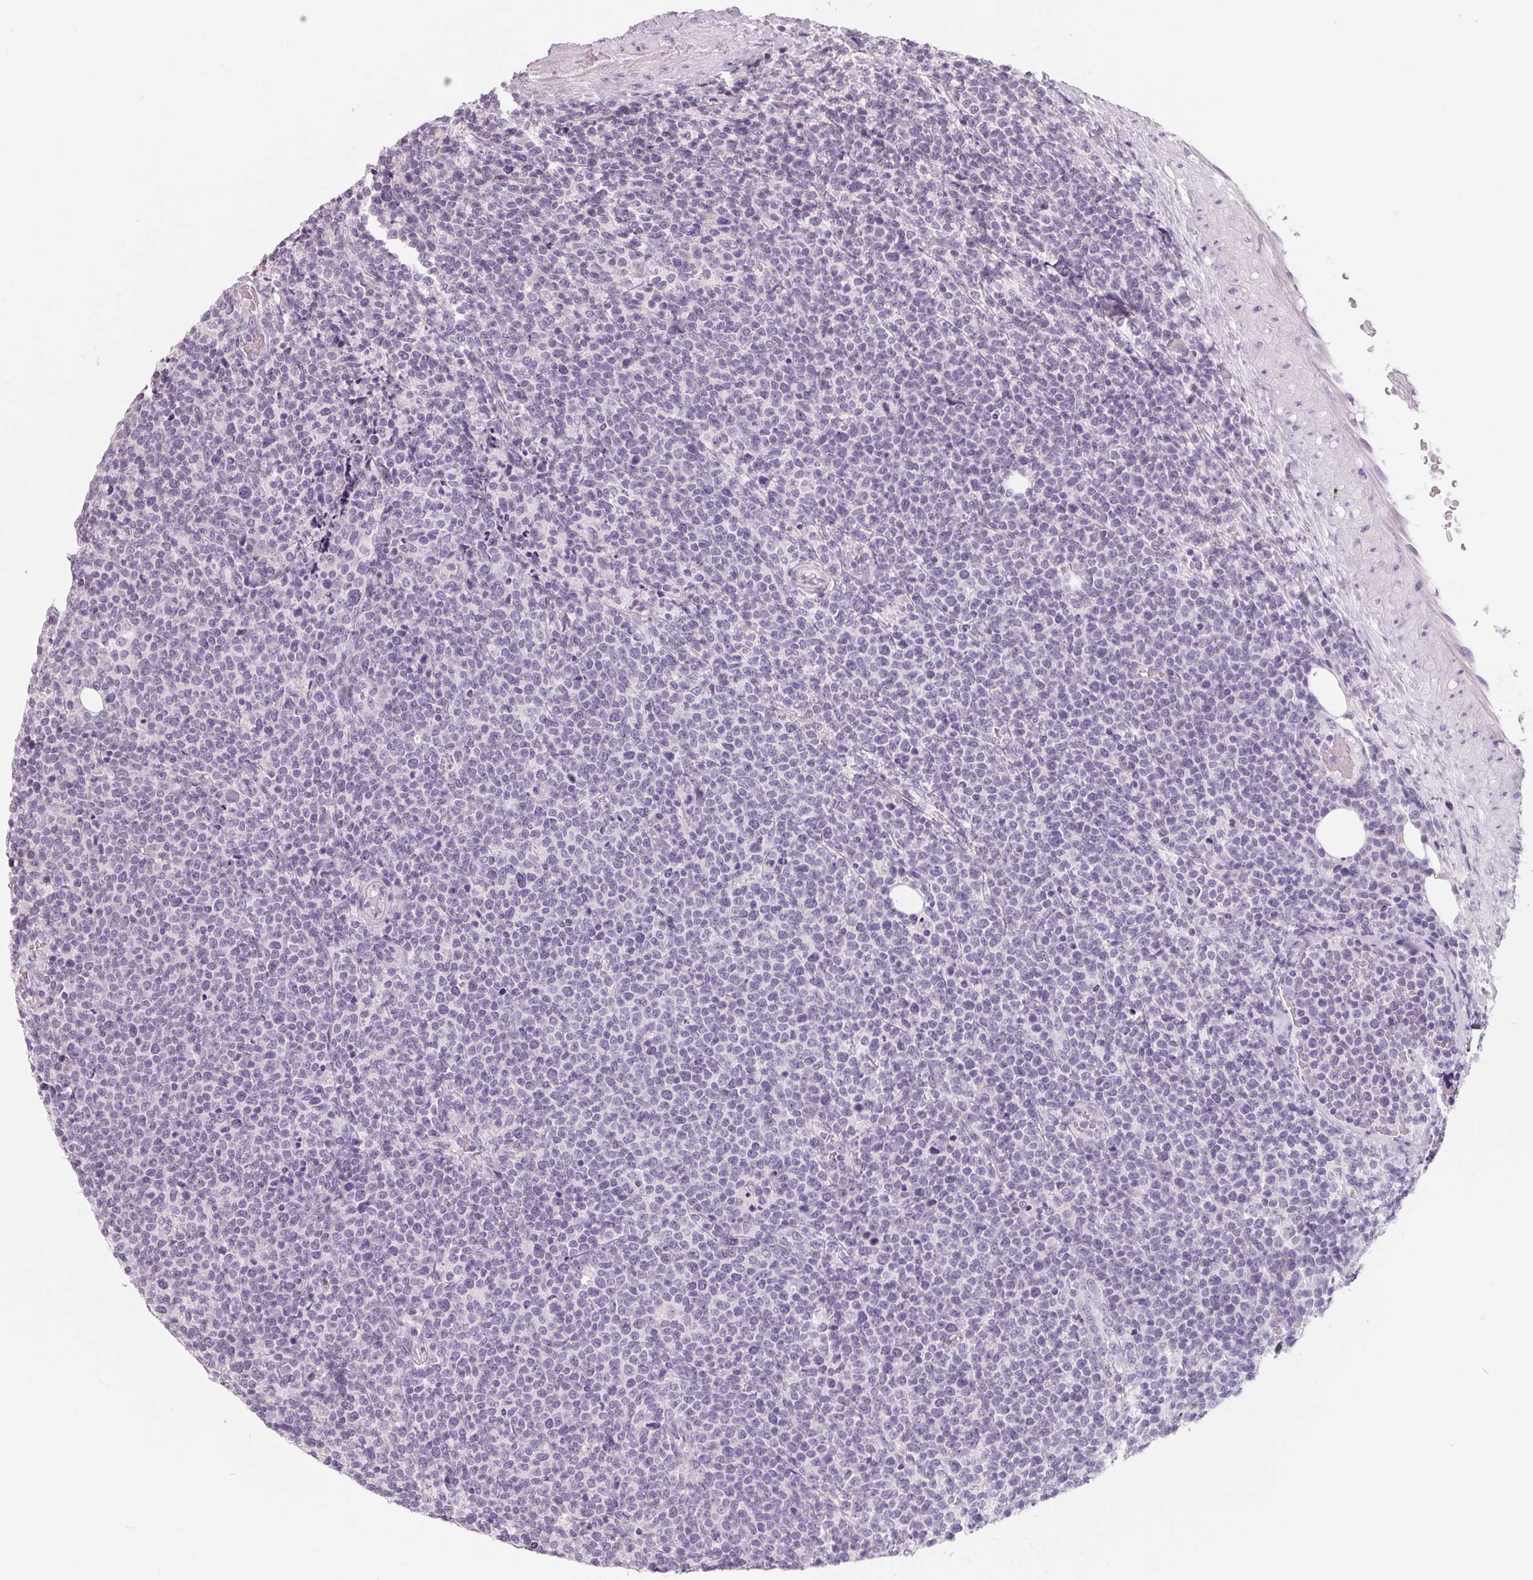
{"staining": {"intensity": "negative", "quantity": "none", "location": "none"}, "tissue": "lymphoma", "cell_type": "Tumor cells", "image_type": "cancer", "snomed": [{"axis": "morphology", "description": "Malignant lymphoma, non-Hodgkin's type, High grade"}, {"axis": "topography", "description": "Lymph node"}], "caption": "Micrograph shows no protein staining in tumor cells of high-grade malignant lymphoma, non-Hodgkin's type tissue.", "gene": "FTCD", "patient": {"sex": "male", "age": 61}}